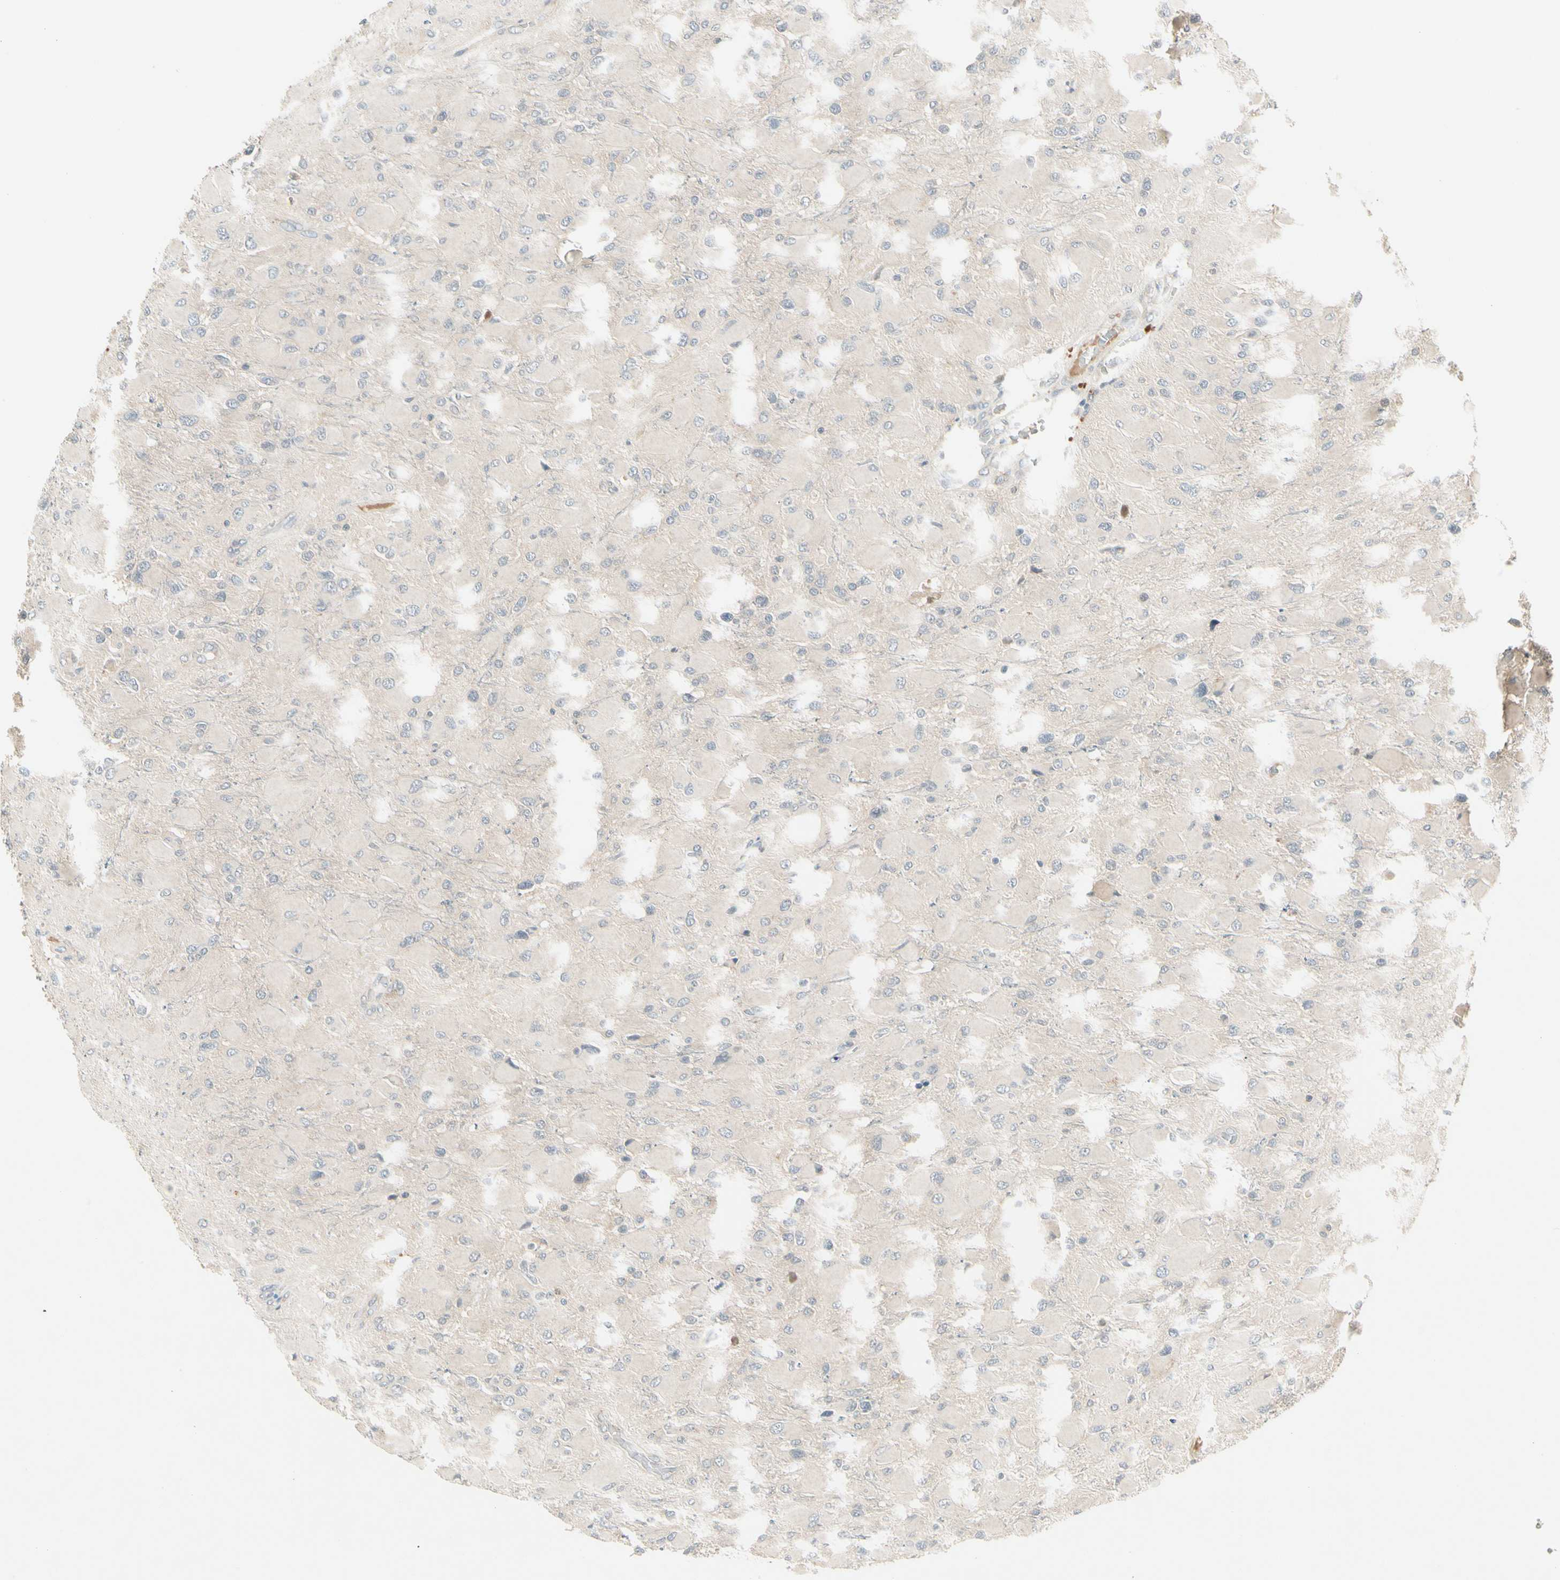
{"staining": {"intensity": "negative", "quantity": "none", "location": "none"}, "tissue": "glioma", "cell_type": "Tumor cells", "image_type": "cancer", "snomed": [{"axis": "morphology", "description": "Glioma, malignant, High grade"}, {"axis": "topography", "description": "Cerebral cortex"}], "caption": "Tumor cells show no significant protein positivity in glioma. Nuclei are stained in blue.", "gene": "CCL4", "patient": {"sex": "female", "age": 36}}